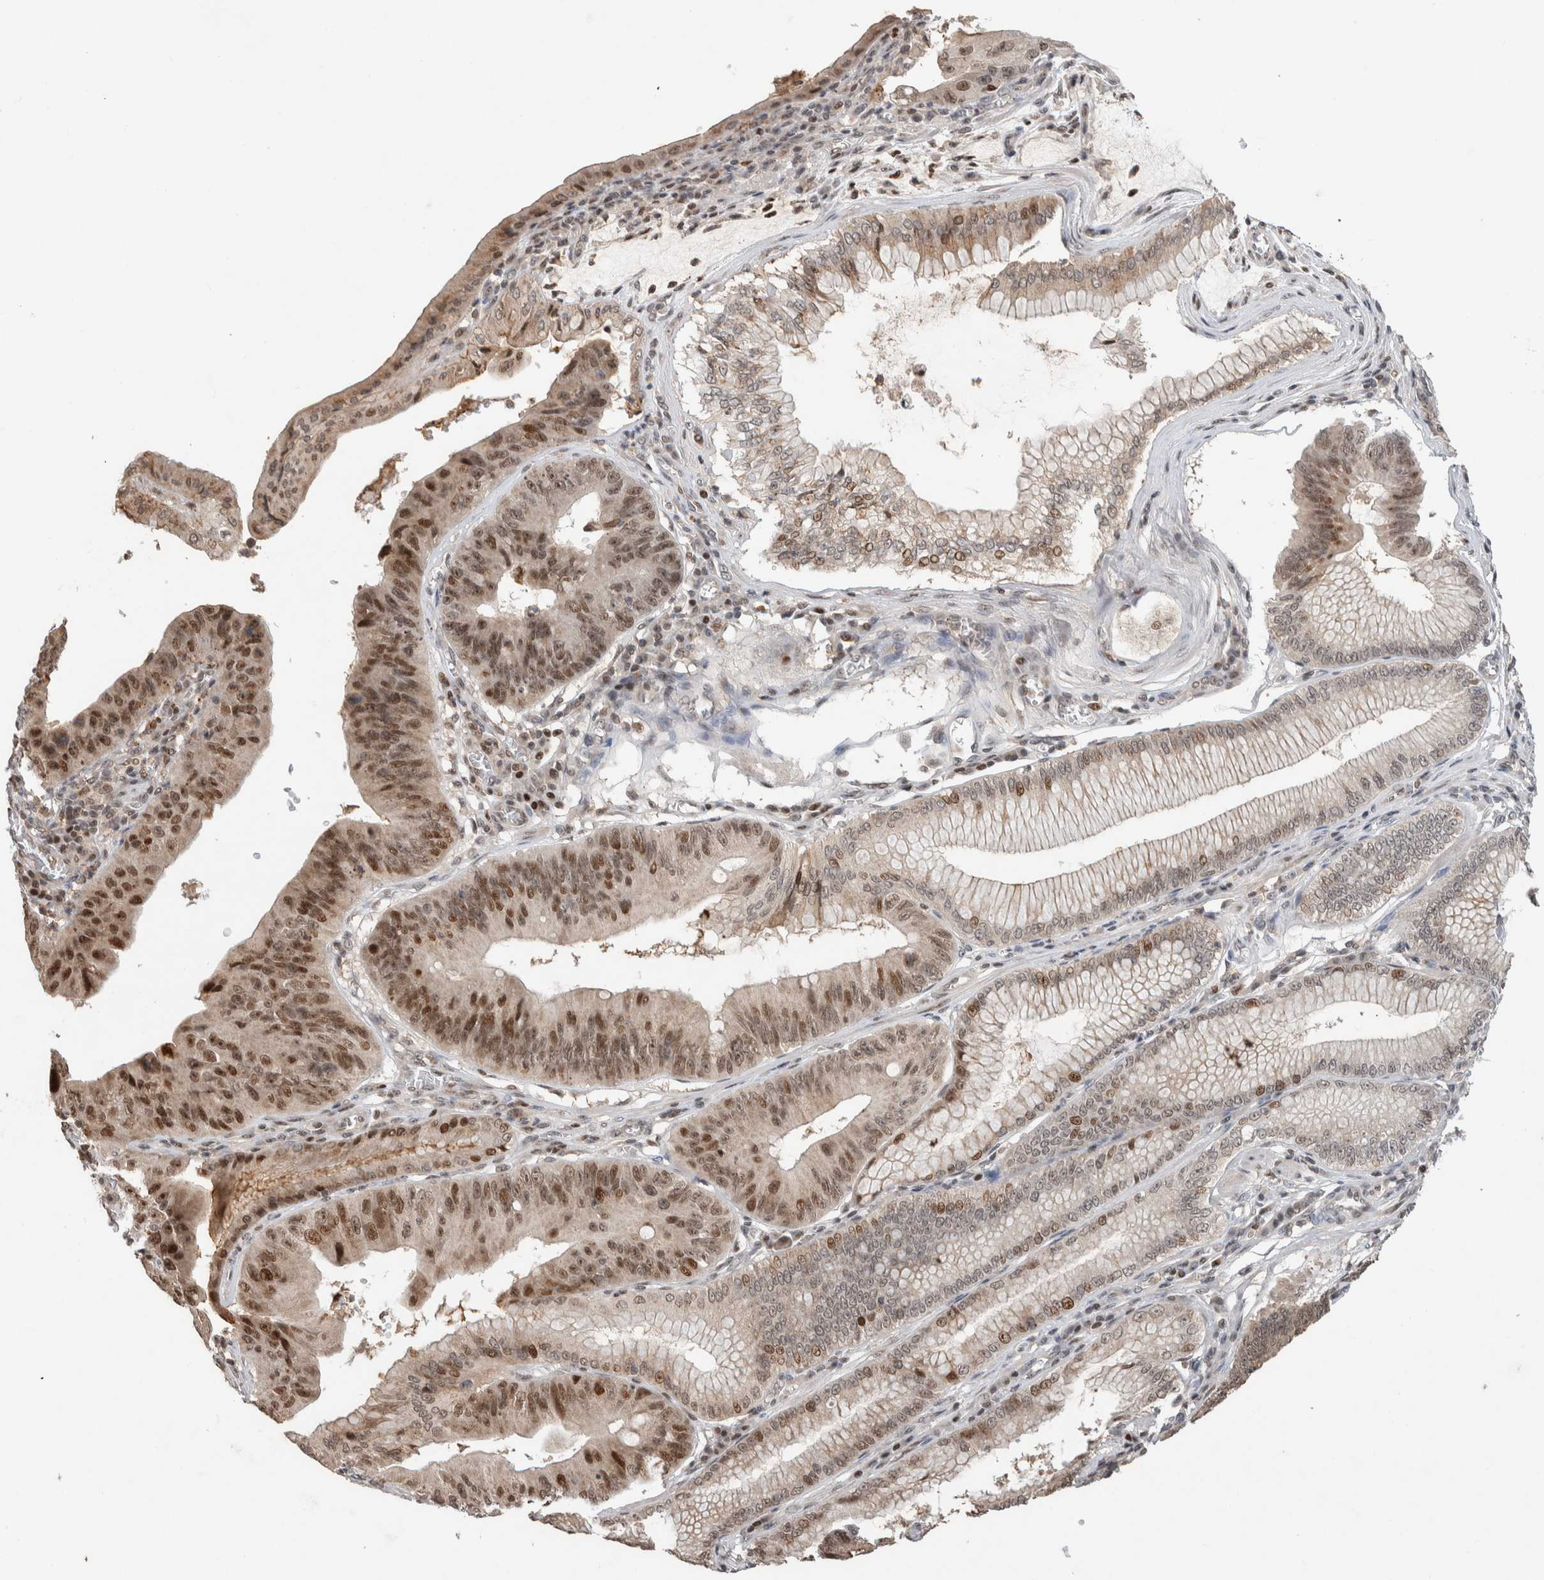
{"staining": {"intensity": "moderate", "quantity": "25%-75%", "location": "nuclear"}, "tissue": "stomach cancer", "cell_type": "Tumor cells", "image_type": "cancer", "snomed": [{"axis": "morphology", "description": "Adenocarcinoma, NOS"}, {"axis": "topography", "description": "Stomach"}], "caption": "The immunohistochemical stain highlights moderate nuclear staining in tumor cells of stomach cancer (adenocarcinoma) tissue. (DAB (3,3'-diaminobenzidine) IHC, brown staining for protein, blue staining for nuclei).", "gene": "ZNF521", "patient": {"sex": "male", "age": 59}}